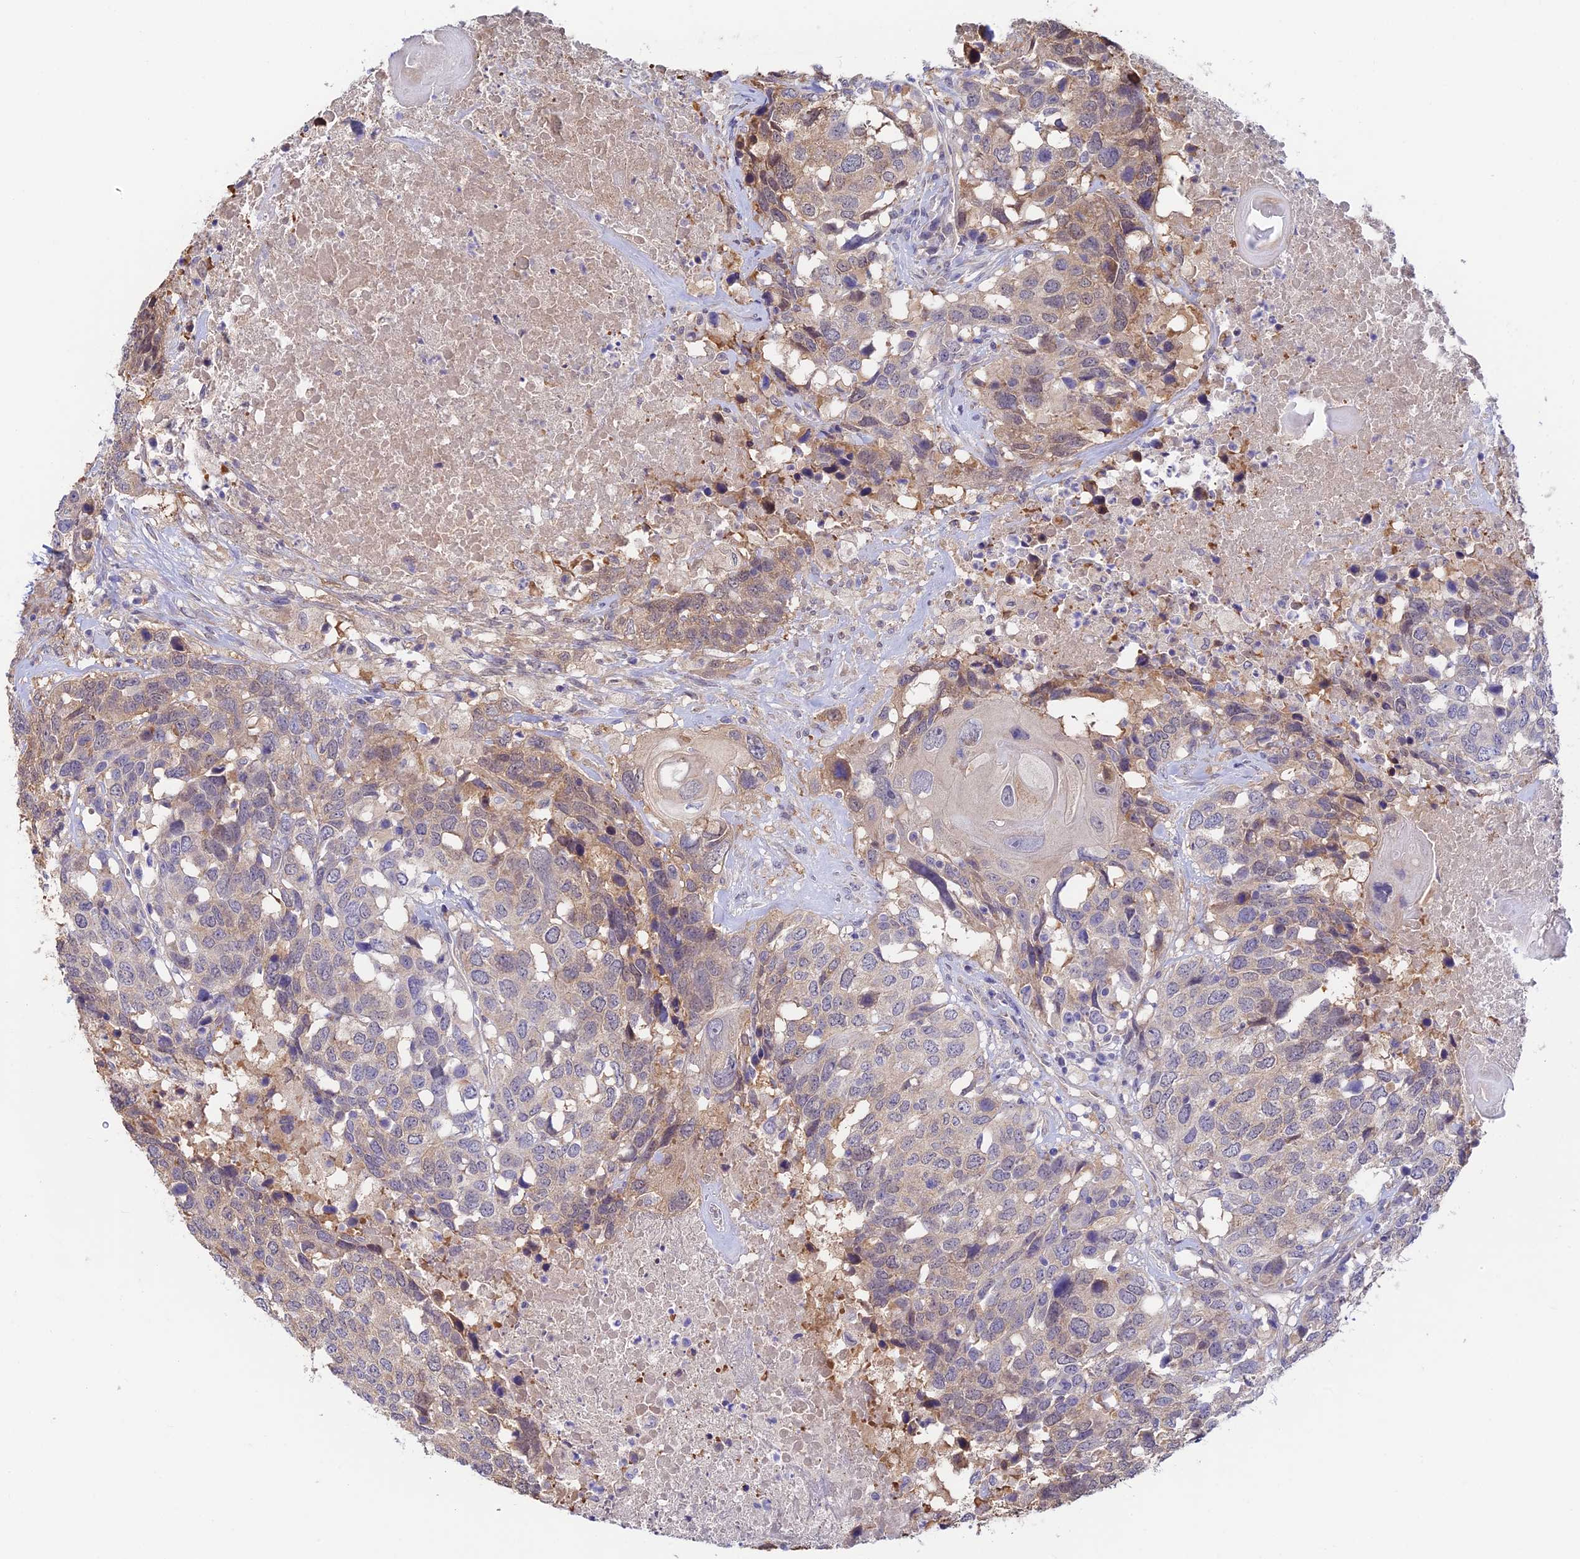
{"staining": {"intensity": "weak", "quantity": "25%-75%", "location": "cytoplasmic/membranous"}, "tissue": "head and neck cancer", "cell_type": "Tumor cells", "image_type": "cancer", "snomed": [{"axis": "morphology", "description": "Squamous cell carcinoma, NOS"}, {"axis": "topography", "description": "Head-Neck"}], "caption": "IHC image of neoplastic tissue: human squamous cell carcinoma (head and neck) stained using IHC displays low levels of weak protein expression localized specifically in the cytoplasmic/membranous of tumor cells, appearing as a cytoplasmic/membranous brown color.", "gene": "ANKRD50", "patient": {"sex": "male", "age": 66}}